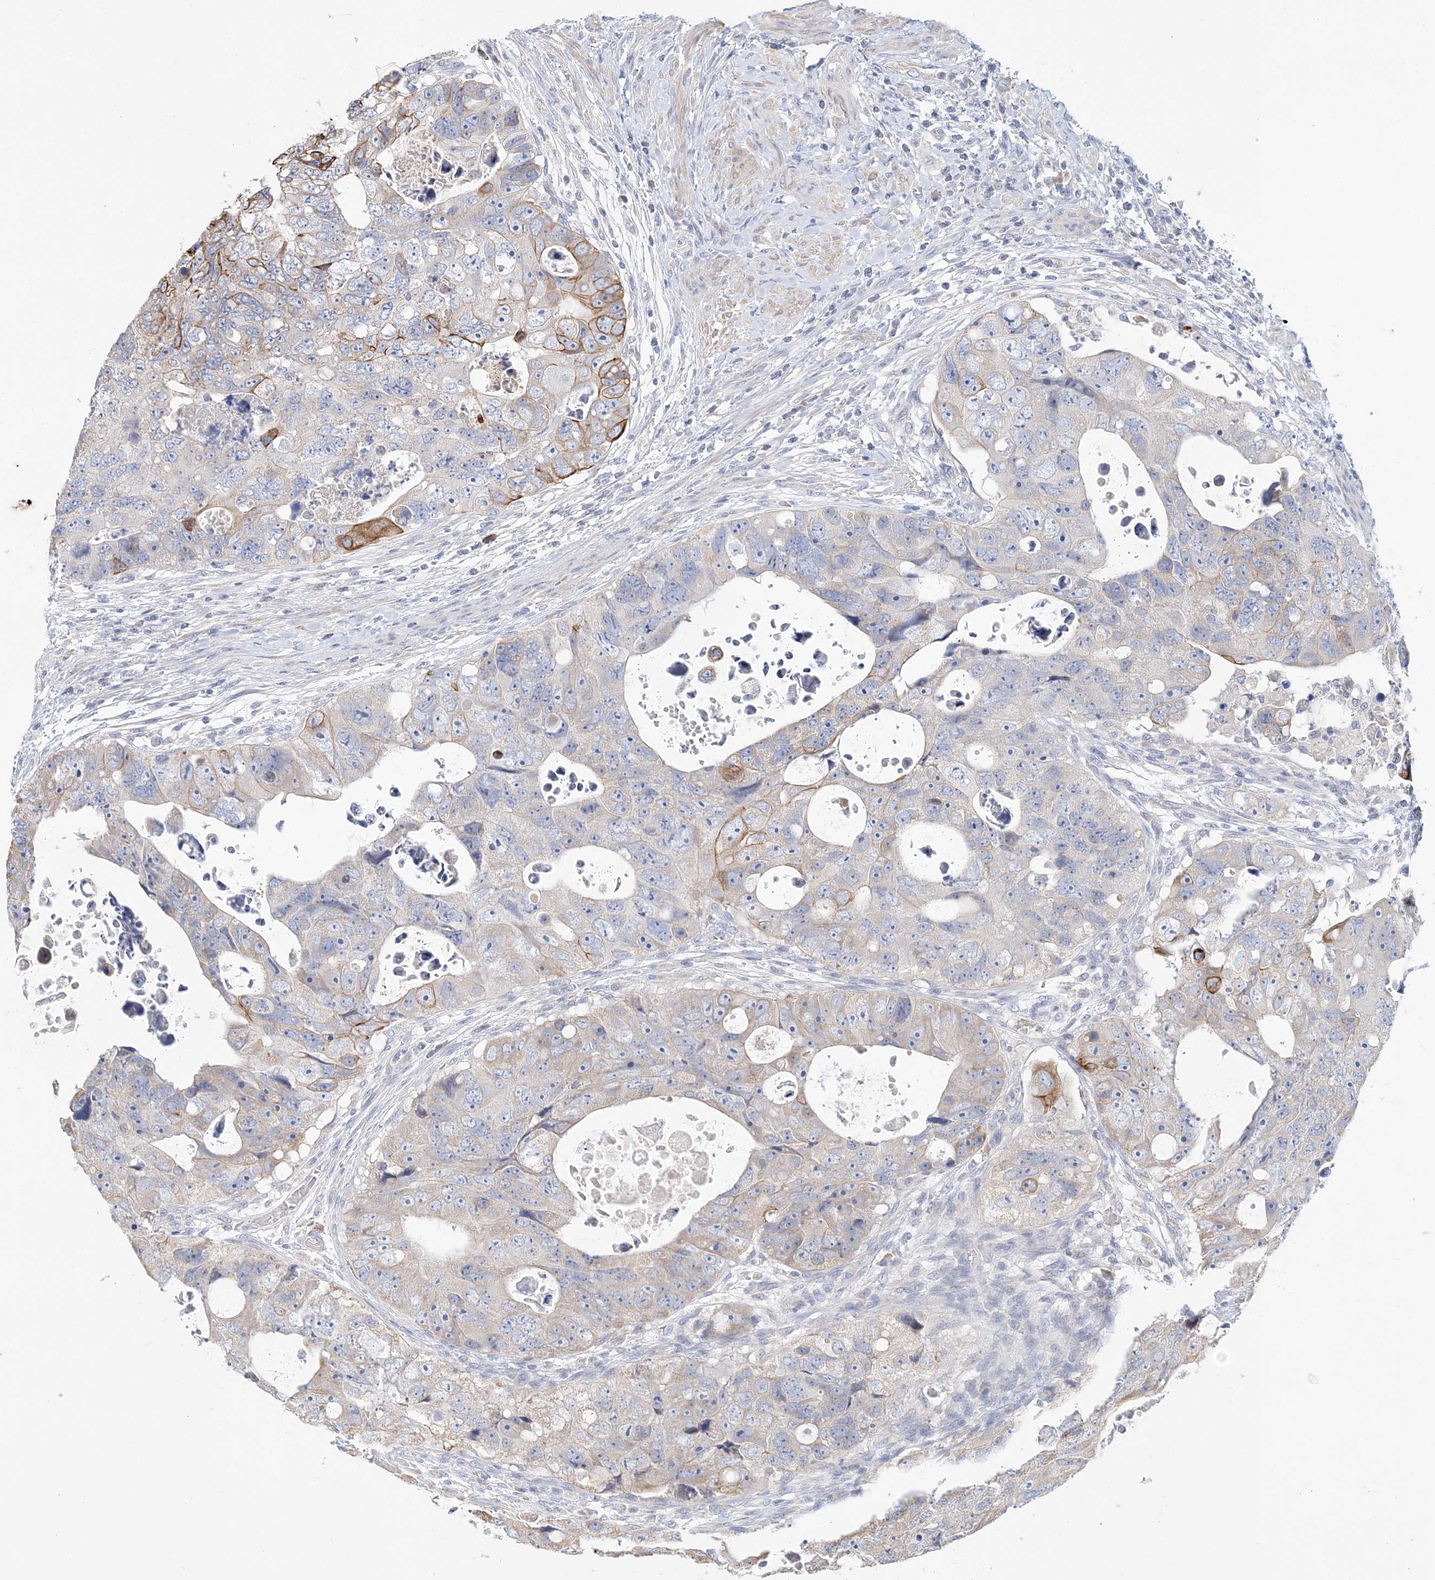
{"staining": {"intensity": "moderate", "quantity": "<25%", "location": "cytoplasmic/membranous"}, "tissue": "colorectal cancer", "cell_type": "Tumor cells", "image_type": "cancer", "snomed": [{"axis": "morphology", "description": "Adenocarcinoma, NOS"}, {"axis": "topography", "description": "Rectum"}], "caption": "Immunohistochemical staining of human colorectal adenocarcinoma displays low levels of moderate cytoplasmic/membranous positivity in approximately <25% of tumor cells.", "gene": "LRRIQ4", "patient": {"sex": "male", "age": 59}}